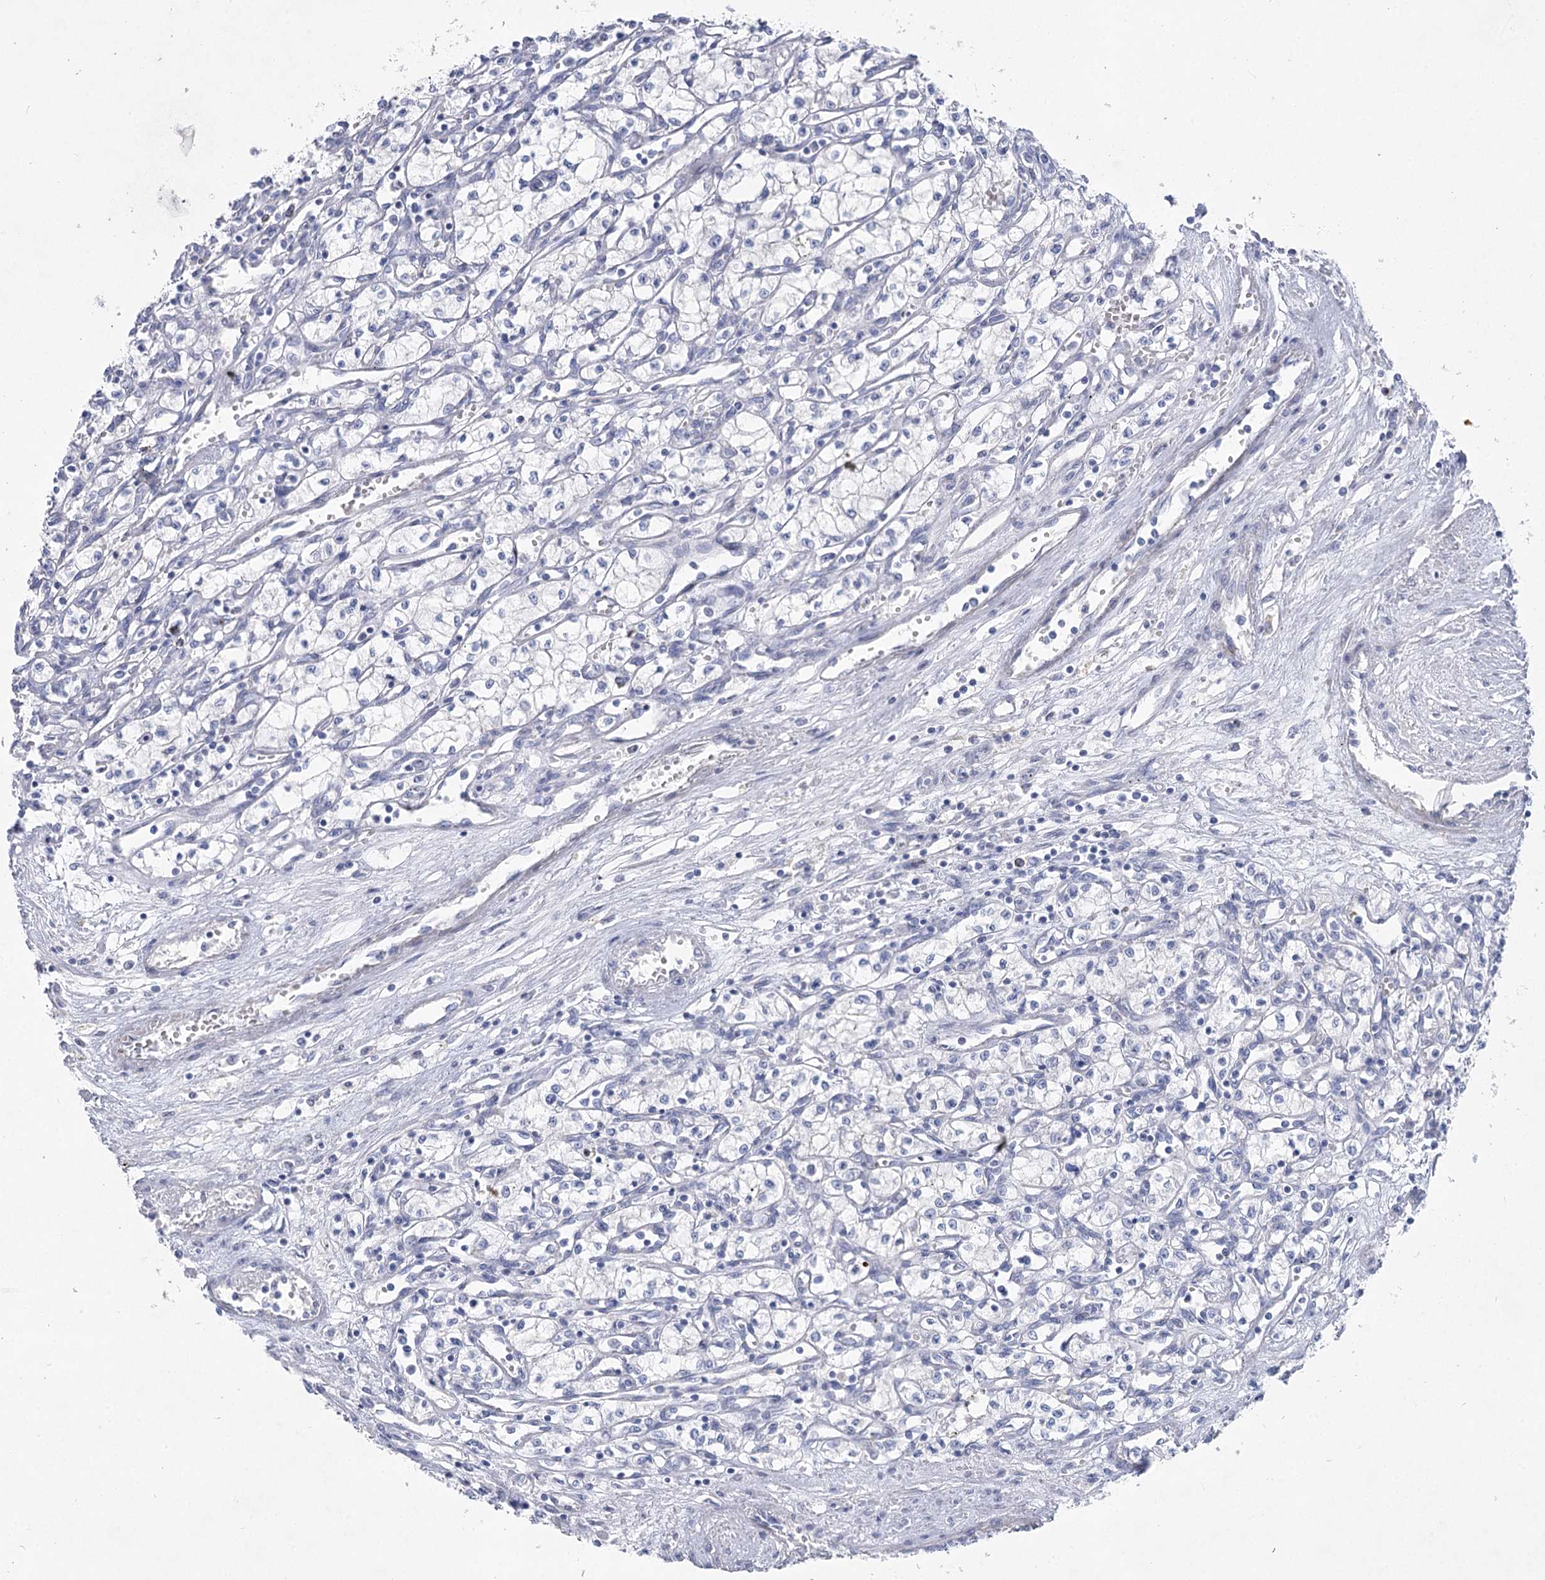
{"staining": {"intensity": "negative", "quantity": "none", "location": "none"}, "tissue": "renal cancer", "cell_type": "Tumor cells", "image_type": "cancer", "snomed": [{"axis": "morphology", "description": "Adenocarcinoma, NOS"}, {"axis": "topography", "description": "Kidney"}], "caption": "A histopathology image of renal cancer (adenocarcinoma) stained for a protein reveals no brown staining in tumor cells. (Brightfield microscopy of DAB (3,3'-diaminobenzidine) immunohistochemistry at high magnification).", "gene": "WDR74", "patient": {"sex": "male", "age": 59}}